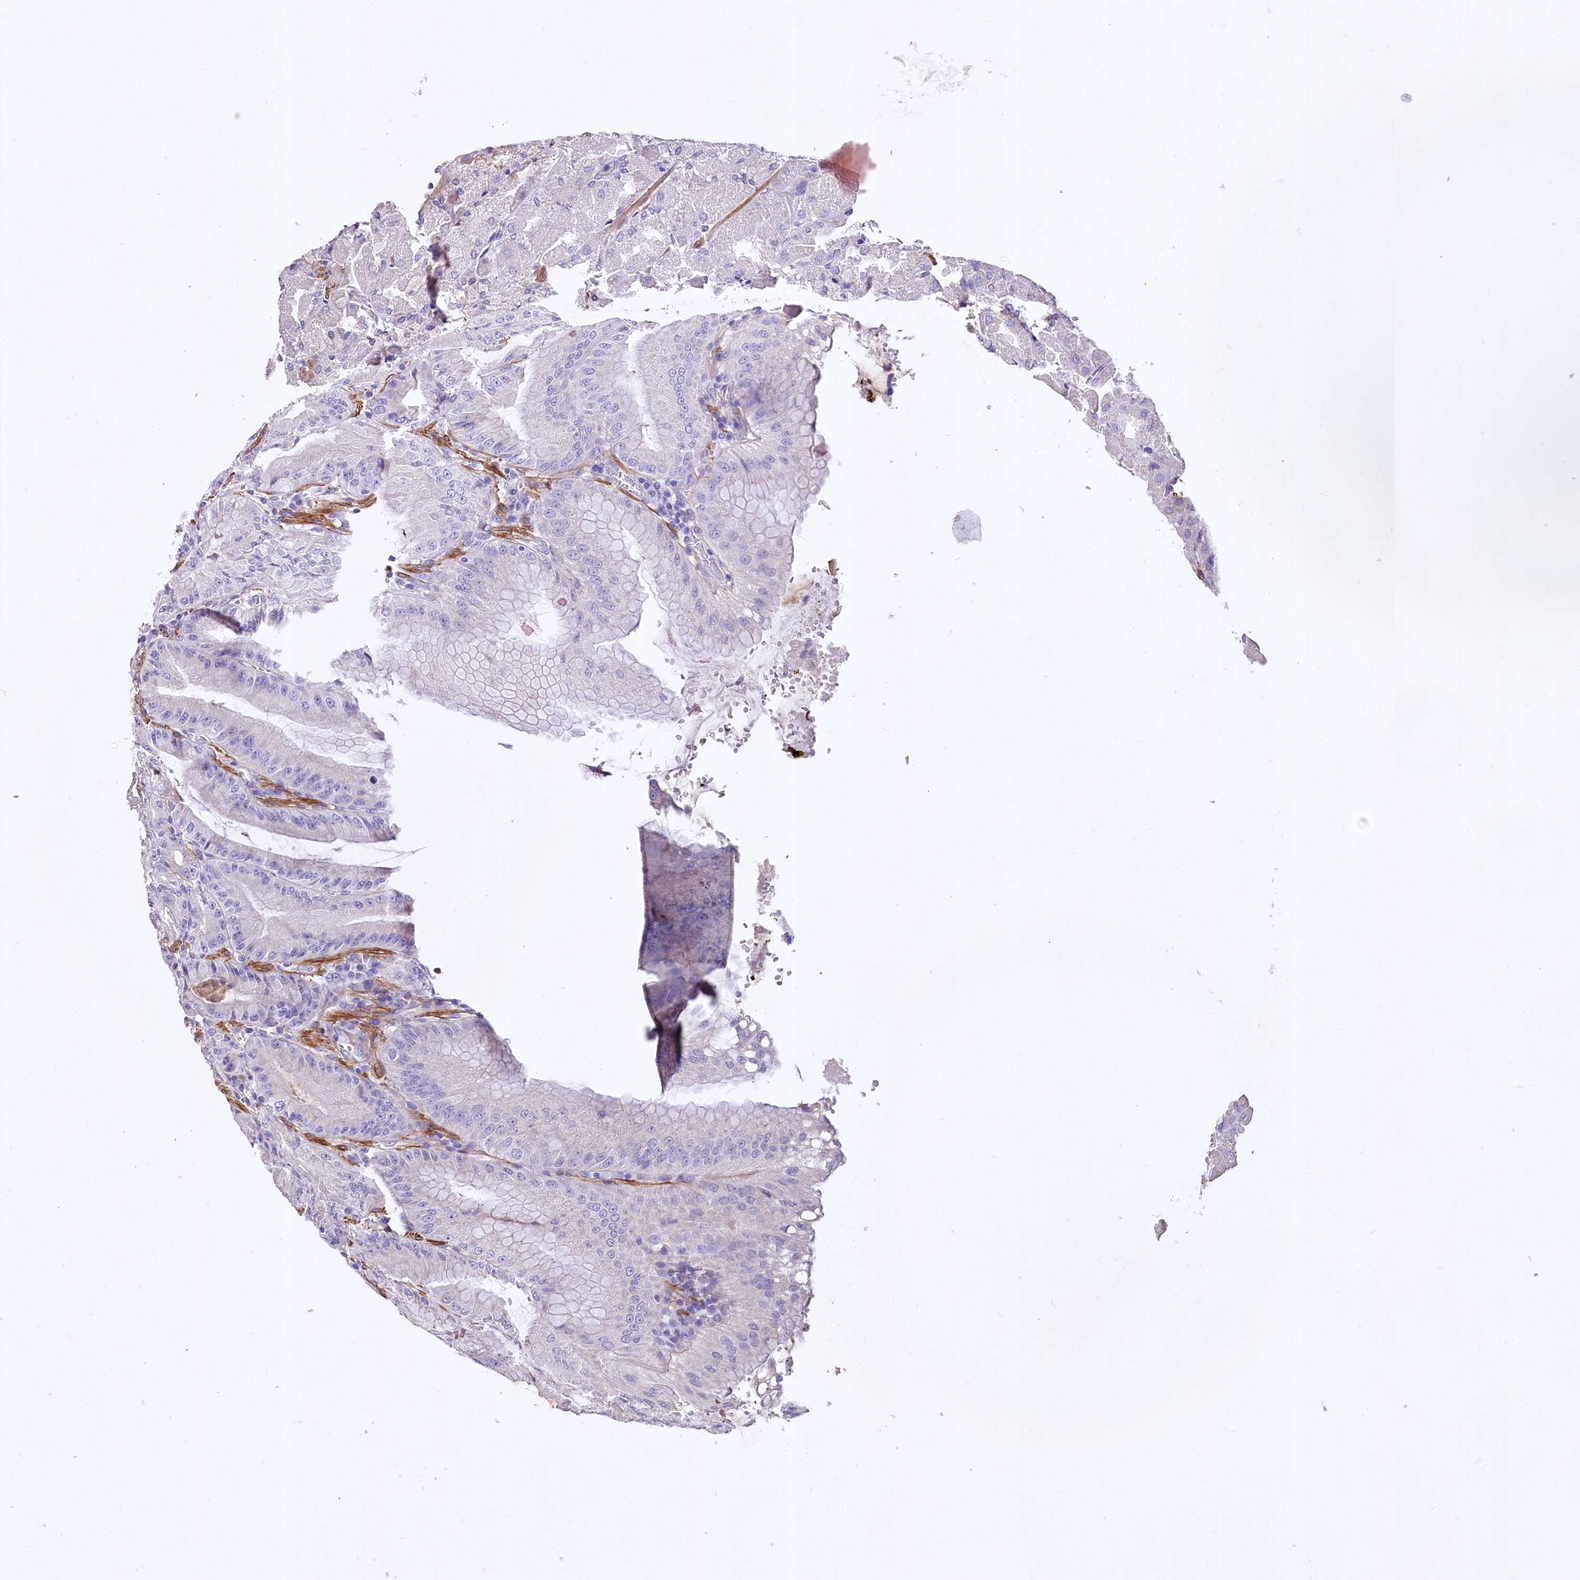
{"staining": {"intensity": "negative", "quantity": "none", "location": "none"}, "tissue": "stomach", "cell_type": "Glandular cells", "image_type": "normal", "snomed": [{"axis": "morphology", "description": "Normal tissue, NOS"}, {"axis": "topography", "description": "Stomach, upper"}, {"axis": "topography", "description": "Stomach, lower"}], "caption": "Protein analysis of normal stomach exhibits no significant expression in glandular cells. (Immunohistochemistry, brightfield microscopy, high magnification).", "gene": "RDH16", "patient": {"sex": "male", "age": 71}}